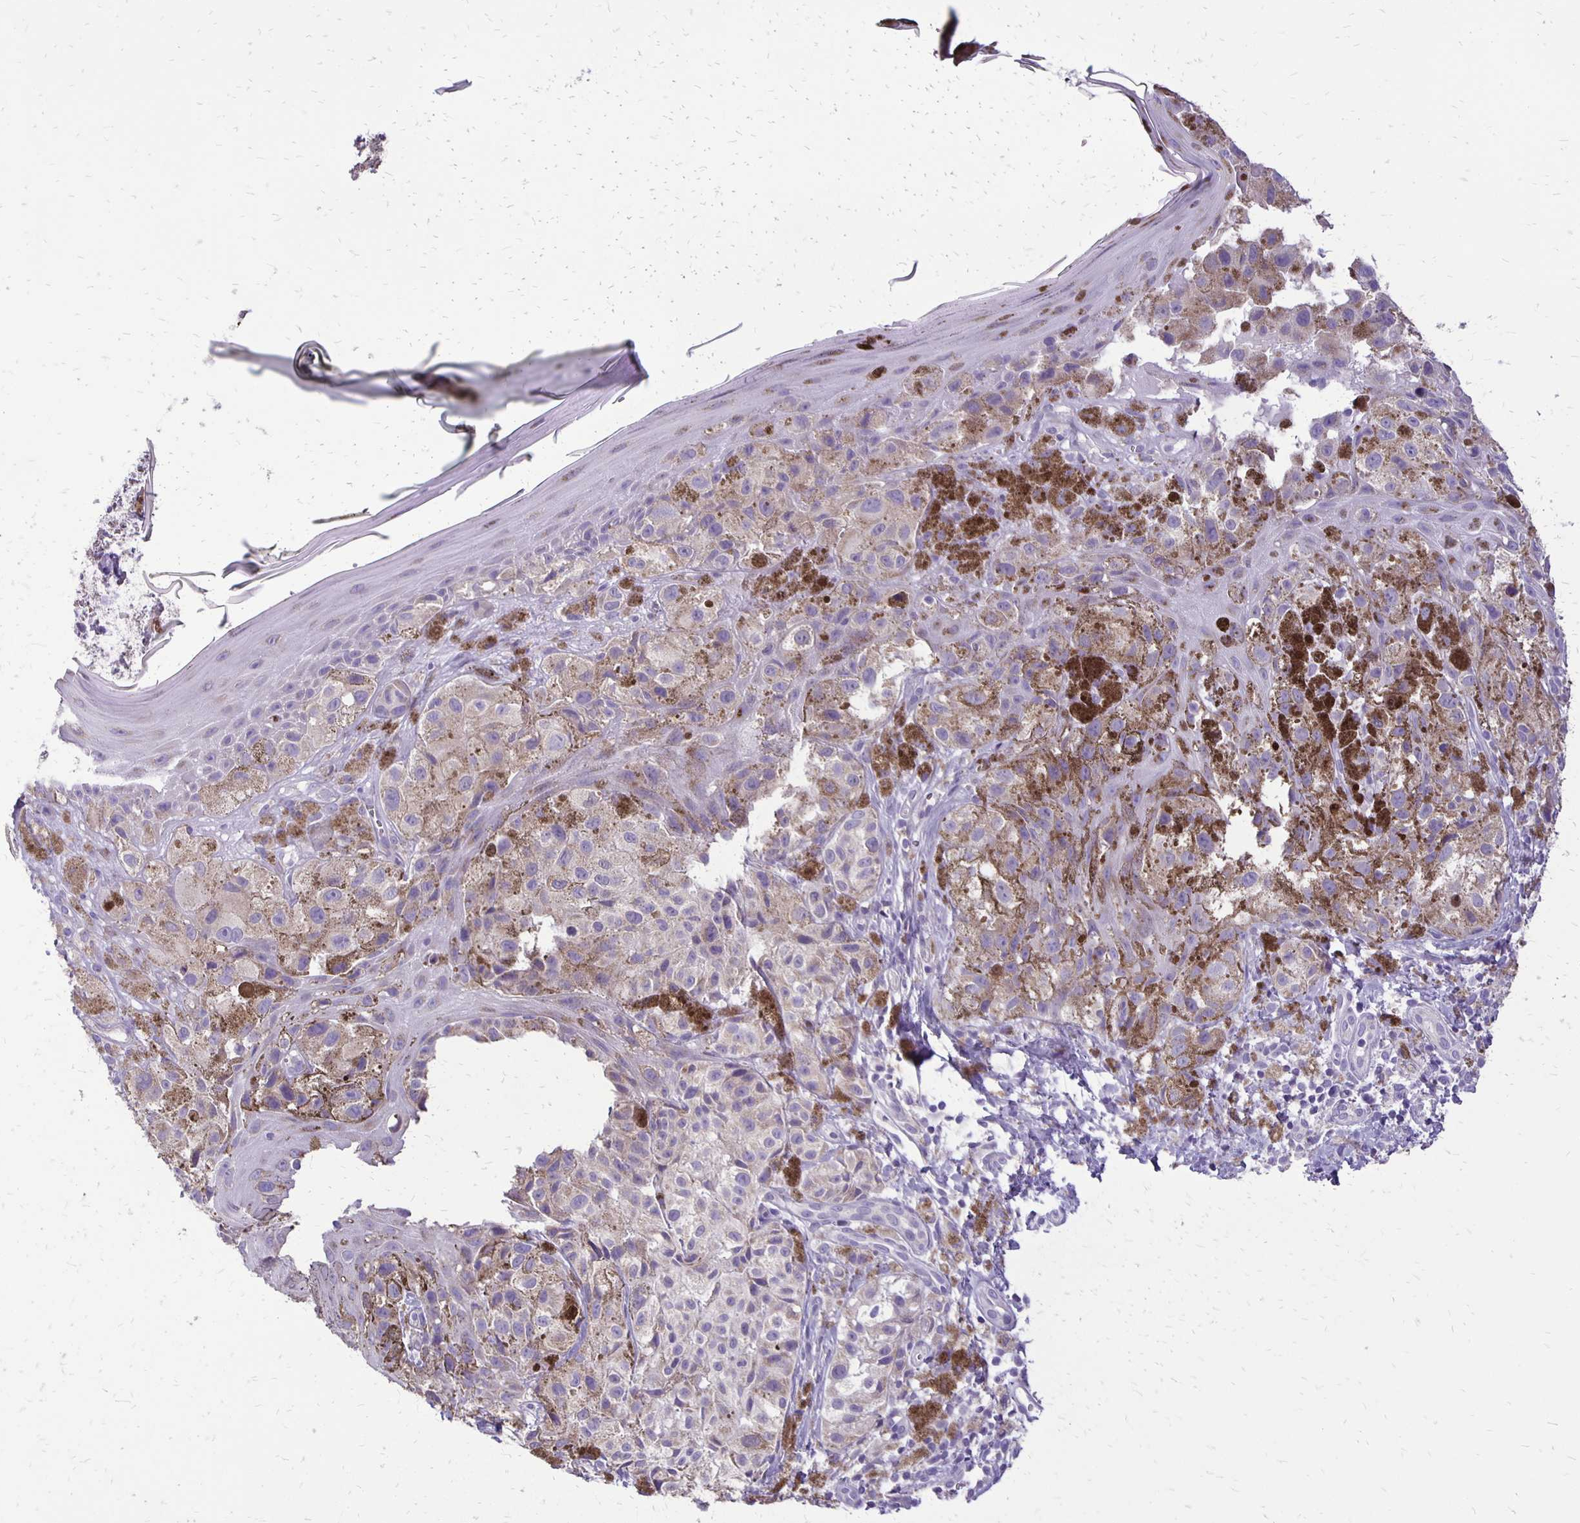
{"staining": {"intensity": "weak", "quantity": ">75%", "location": "cytoplasmic/membranous"}, "tissue": "melanoma", "cell_type": "Tumor cells", "image_type": "cancer", "snomed": [{"axis": "morphology", "description": "Malignant melanoma, NOS"}, {"axis": "topography", "description": "Skin"}], "caption": "Melanoma was stained to show a protein in brown. There is low levels of weak cytoplasmic/membranous staining in about >75% of tumor cells. The staining was performed using DAB to visualize the protein expression in brown, while the nuclei were stained in blue with hematoxylin (Magnification: 20x).", "gene": "ANKRD45", "patient": {"sex": "male", "age": 61}}